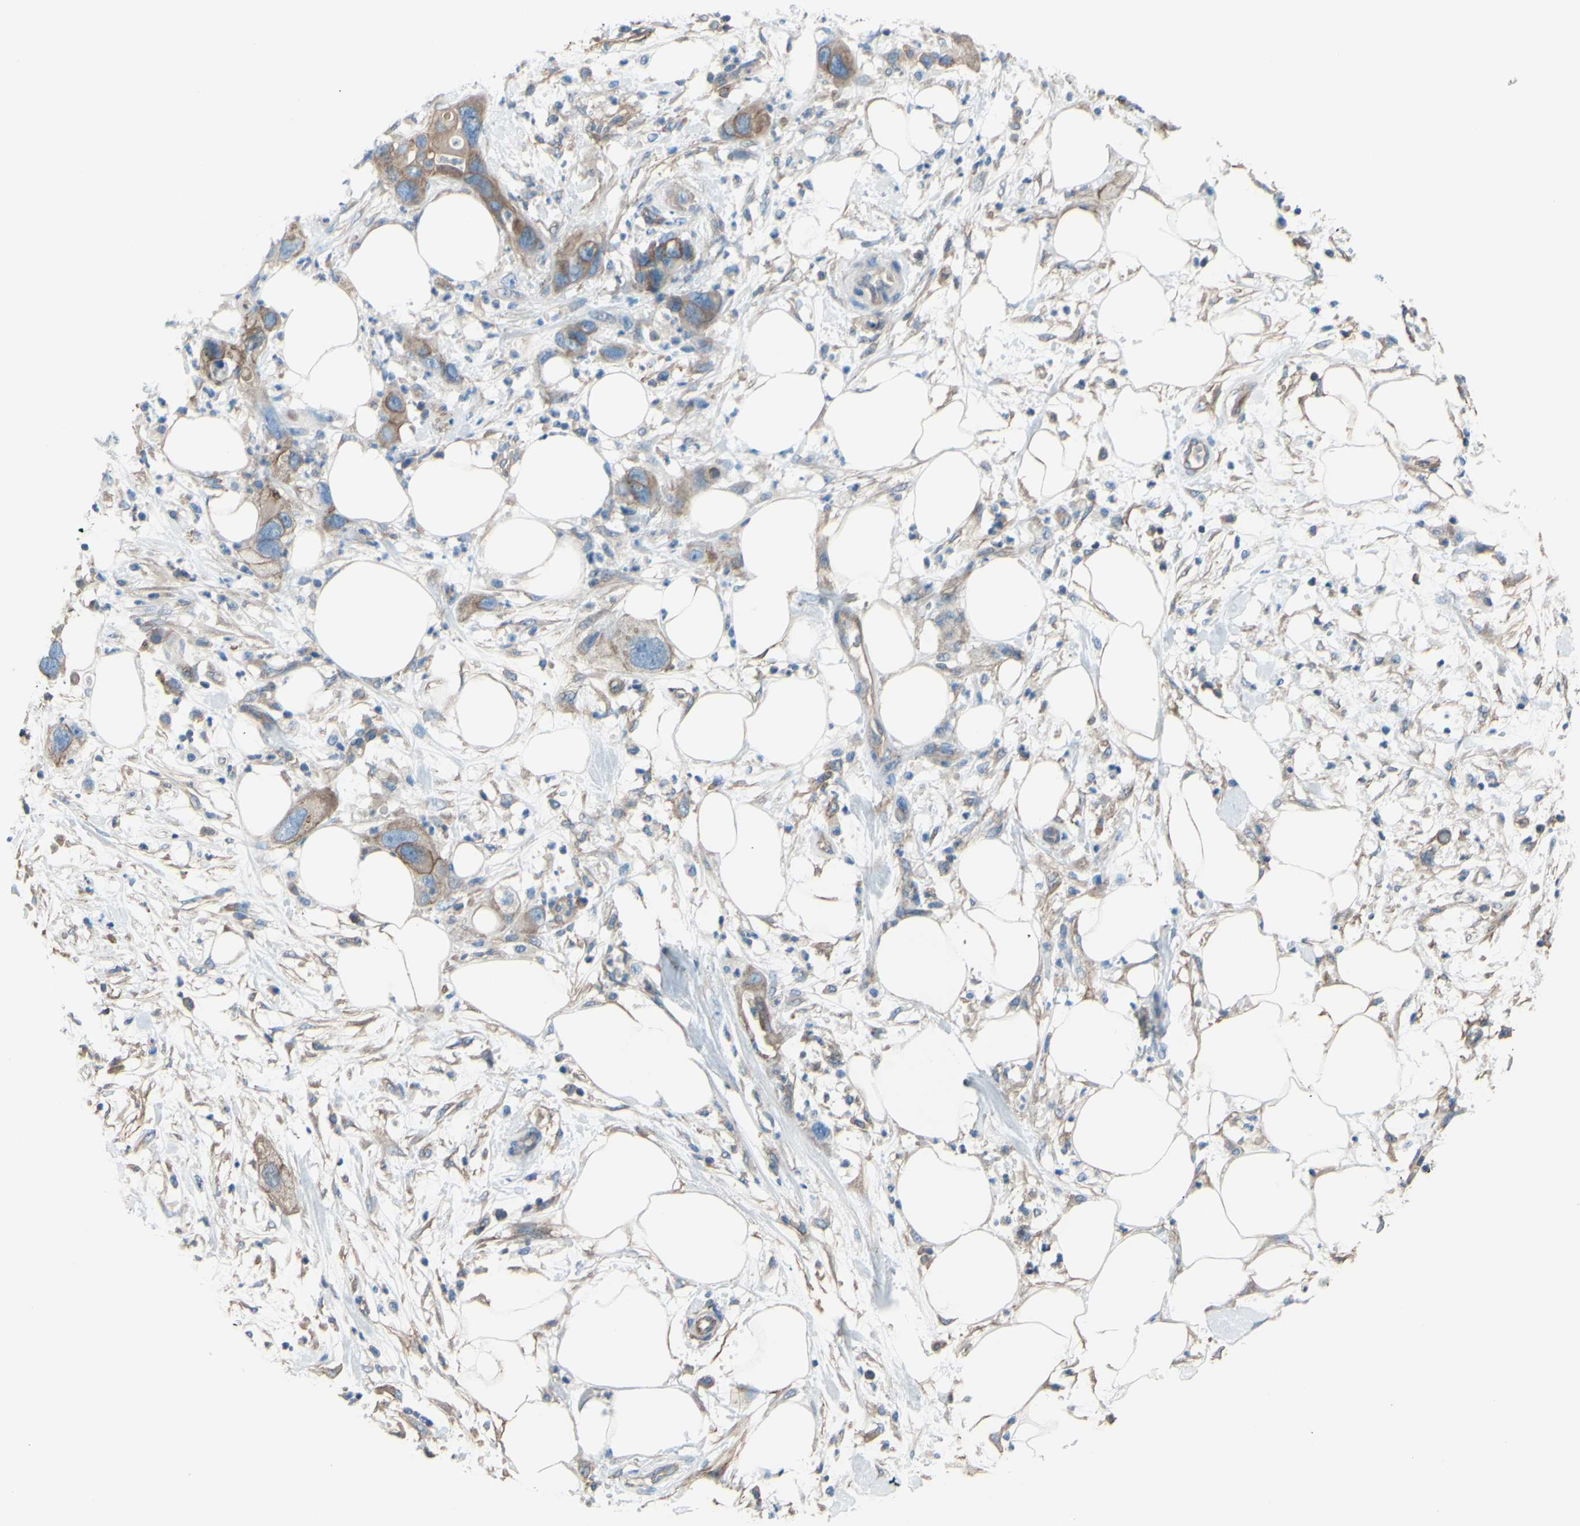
{"staining": {"intensity": "weak", "quantity": ">75%", "location": "cytoplasmic/membranous"}, "tissue": "pancreatic cancer", "cell_type": "Tumor cells", "image_type": "cancer", "snomed": [{"axis": "morphology", "description": "Adenocarcinoma, NOS"}, {"axis": "topography", "description": "Pancreas"}], "caption": "IHC (DAB (3,3'-diaminobenzidine)) staining of pancreatic cancer (adenocarcinoma) reveals weak cytoplasmic/membranous protein staining in approximately >75% of tumor cells.", "gene": "ADD1", "patient": {"sex": "female", "age": 71}}